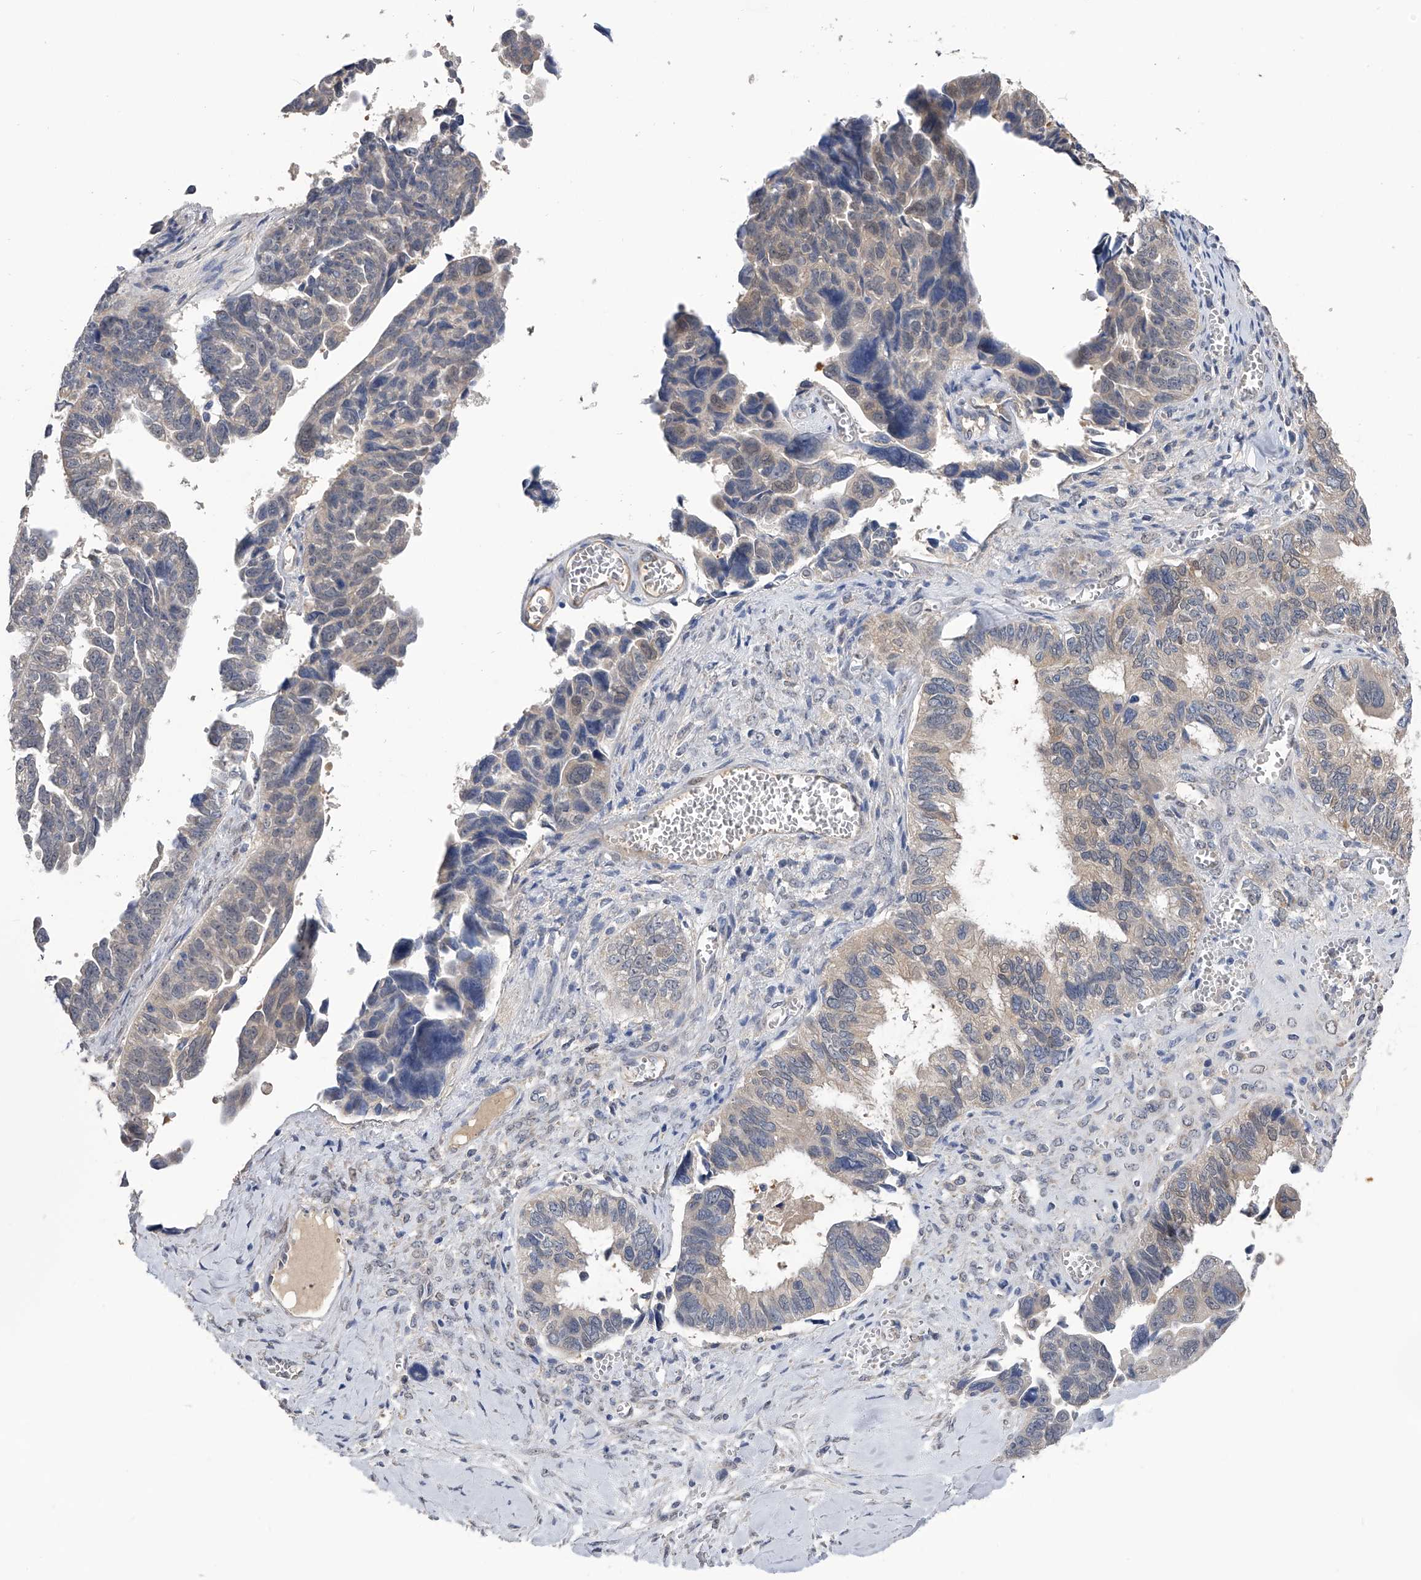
{"staining": {"intensity": "weak", "quantity": "<25%", "location": "cytoplasmic/membranous"}, "tissue": "ovarian cancer", "cell_type": "Tumor cells", "image_type": "cancer", "snomed": [{"axis": "morphology", "description": "Cystadenocarcinoma, serous, NOS"}, {"axis": "topography", "description": "Ovary"}], "caption": "DAB (3,3'-diaminobenzidine) immunohistochemical staining of ovarian serous cystadenocarcinoma reveals no significant expression in tumor cells.", "gene": "PGM3", "patient": {"sex": "female", "age": 79}}